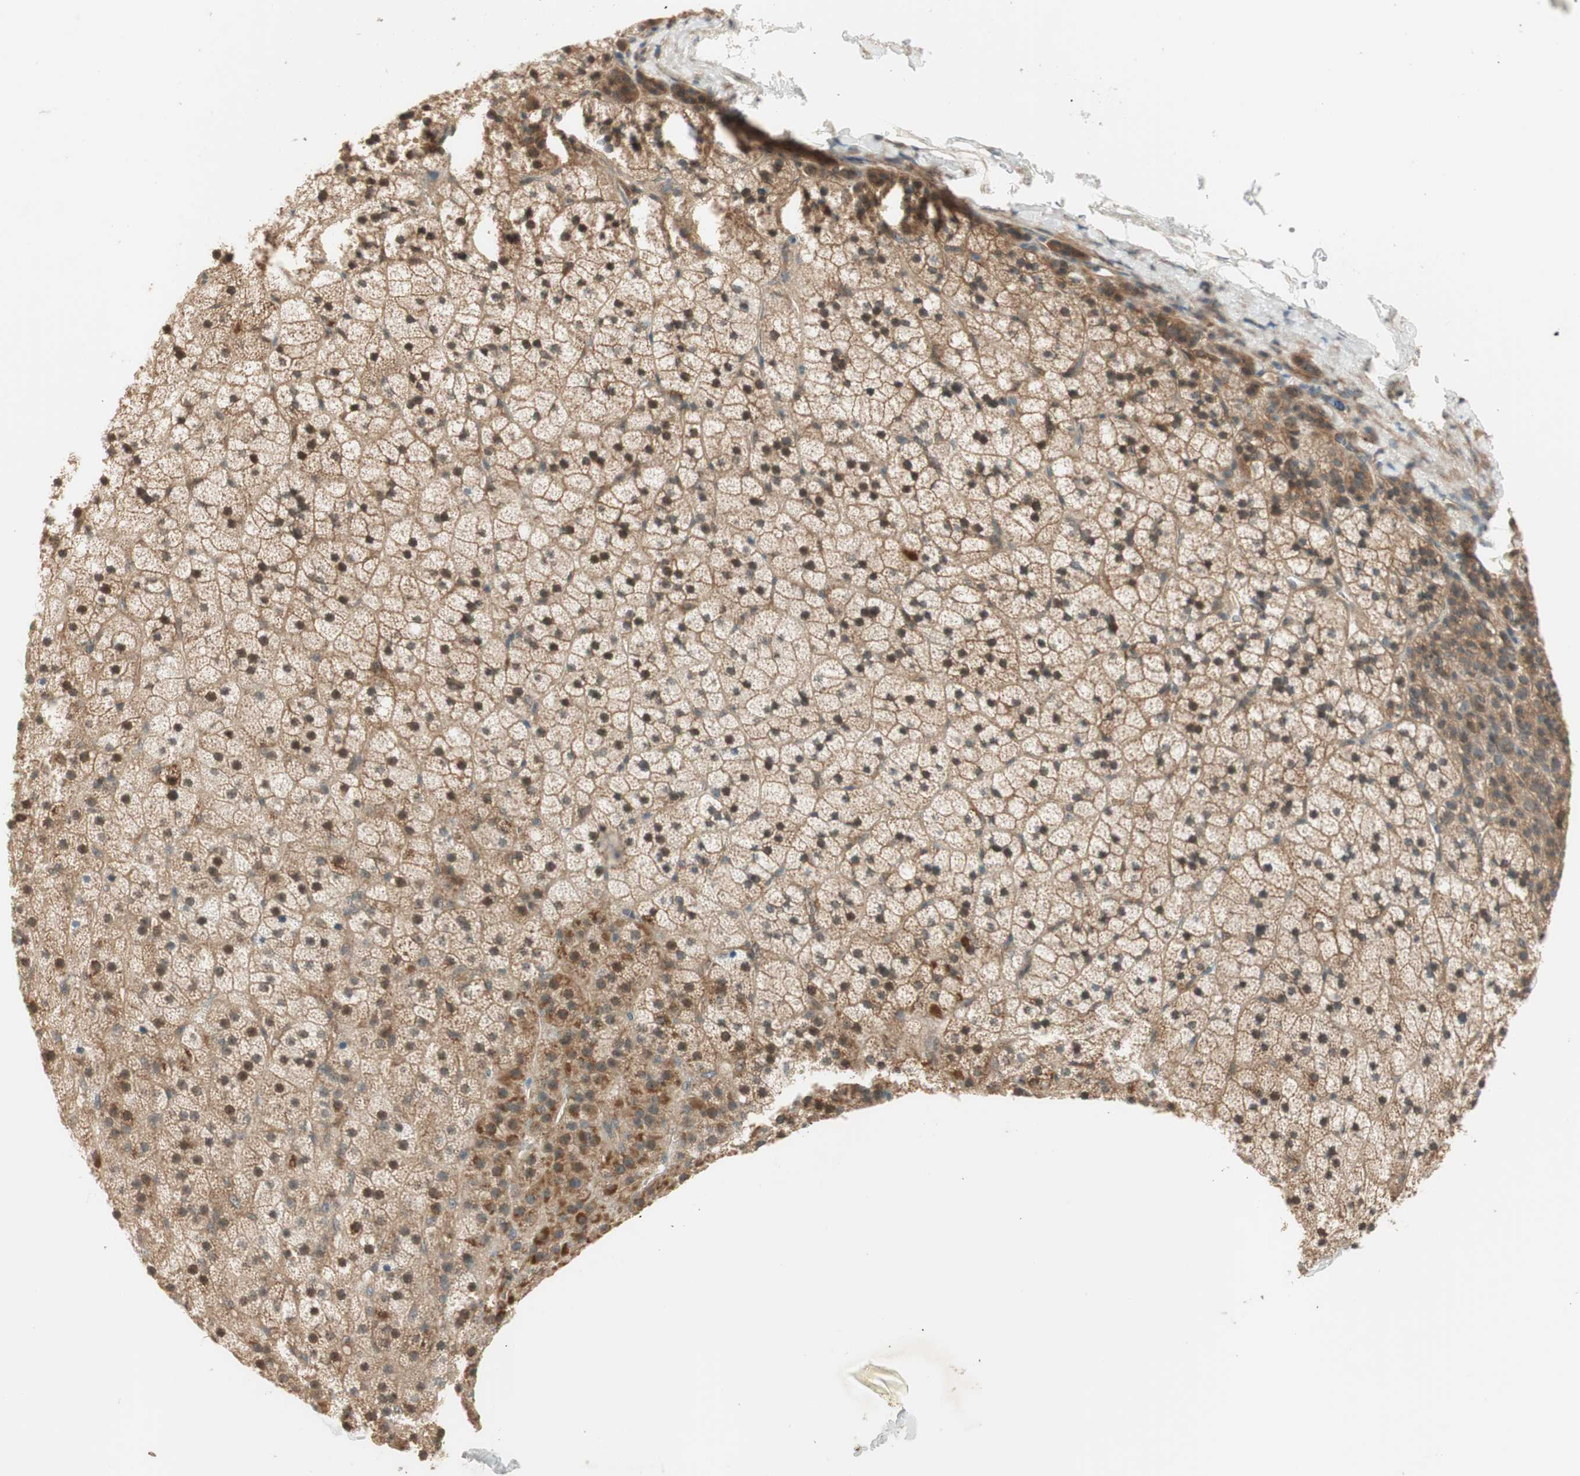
{"staining": {"intensity": "weak", "quantity": ">75%", "location": "cytoplasmic/membranous,nuclear"}, "tissue": "adrenal gland", "cell_type": "Glandular cells", "image_type": "normal", "snomed": [{"axis": "morphology", "description": "Normal tissue, NOS"}, {"axis": "topography", "description": "Adrenal gland"}], "caption": "Adrenal gland stained with immunohistochemistry (IHC) demonstrates weak cytoplasmic/membranous,nuclear positivity in about >75% of glandular cells.", "gene": "IPO5", "patient": {"sex": "male", "age": 35}}